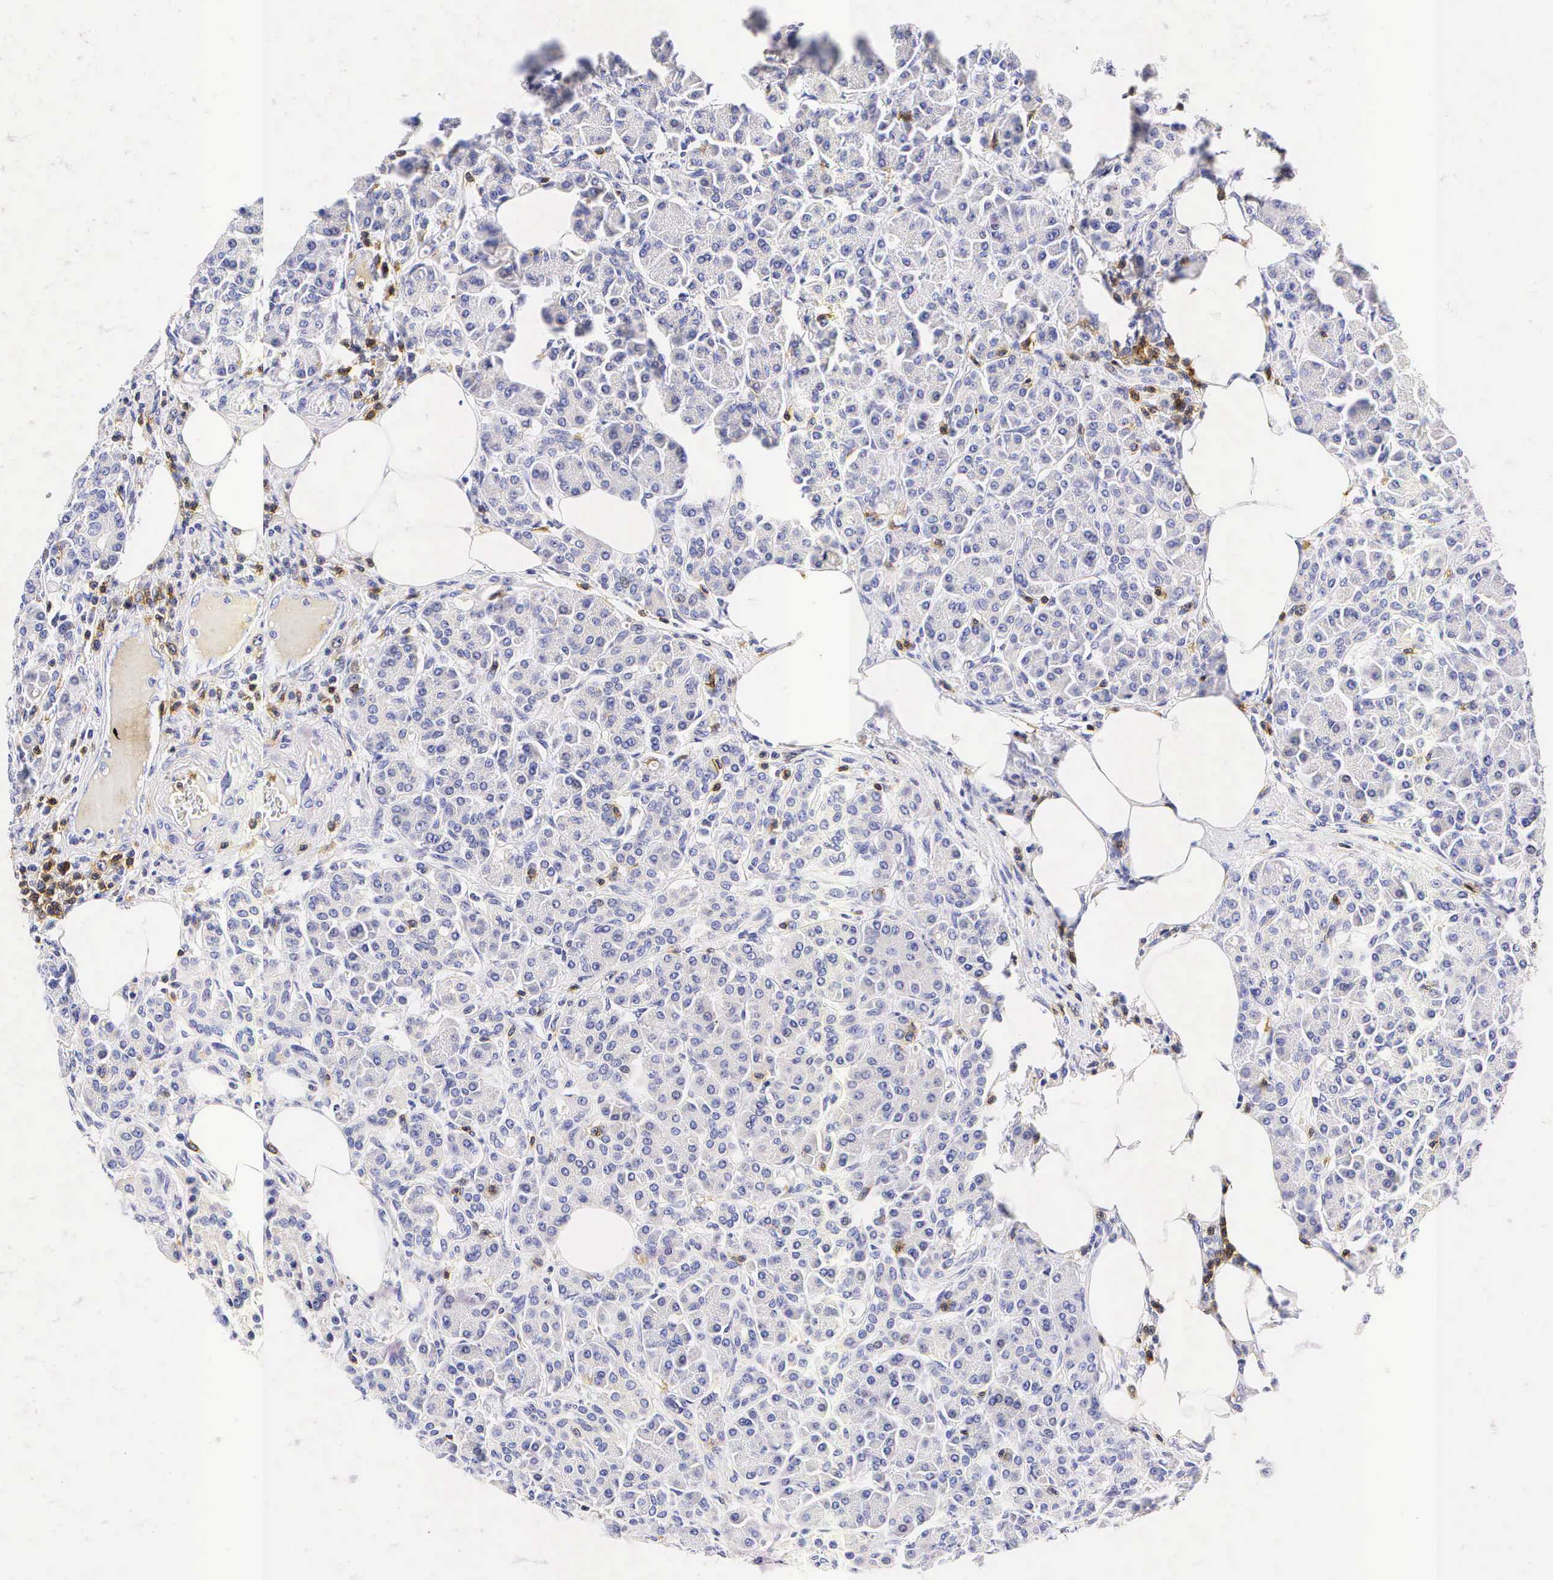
{"staining": {"intensity": "negative", "quantity": "none", "location": "none"}, "tissue": "pancreas", "cell_type": "Exocrine glandular cells", "image_type": "normal", "snomed": [{"axis": "morphology", "description": "Normal tissue, NOS"}, {"axis": "topography", "description": "Pancreas"}], "caption": "Immunohistochemistry micrograph of unremarkable pancreas: human pancreas stained with DAB reveals no significant protein positivity in exocrine glandular cells.", "gene": "CD3E", "patient": {"sex": "female", "age": 73}}